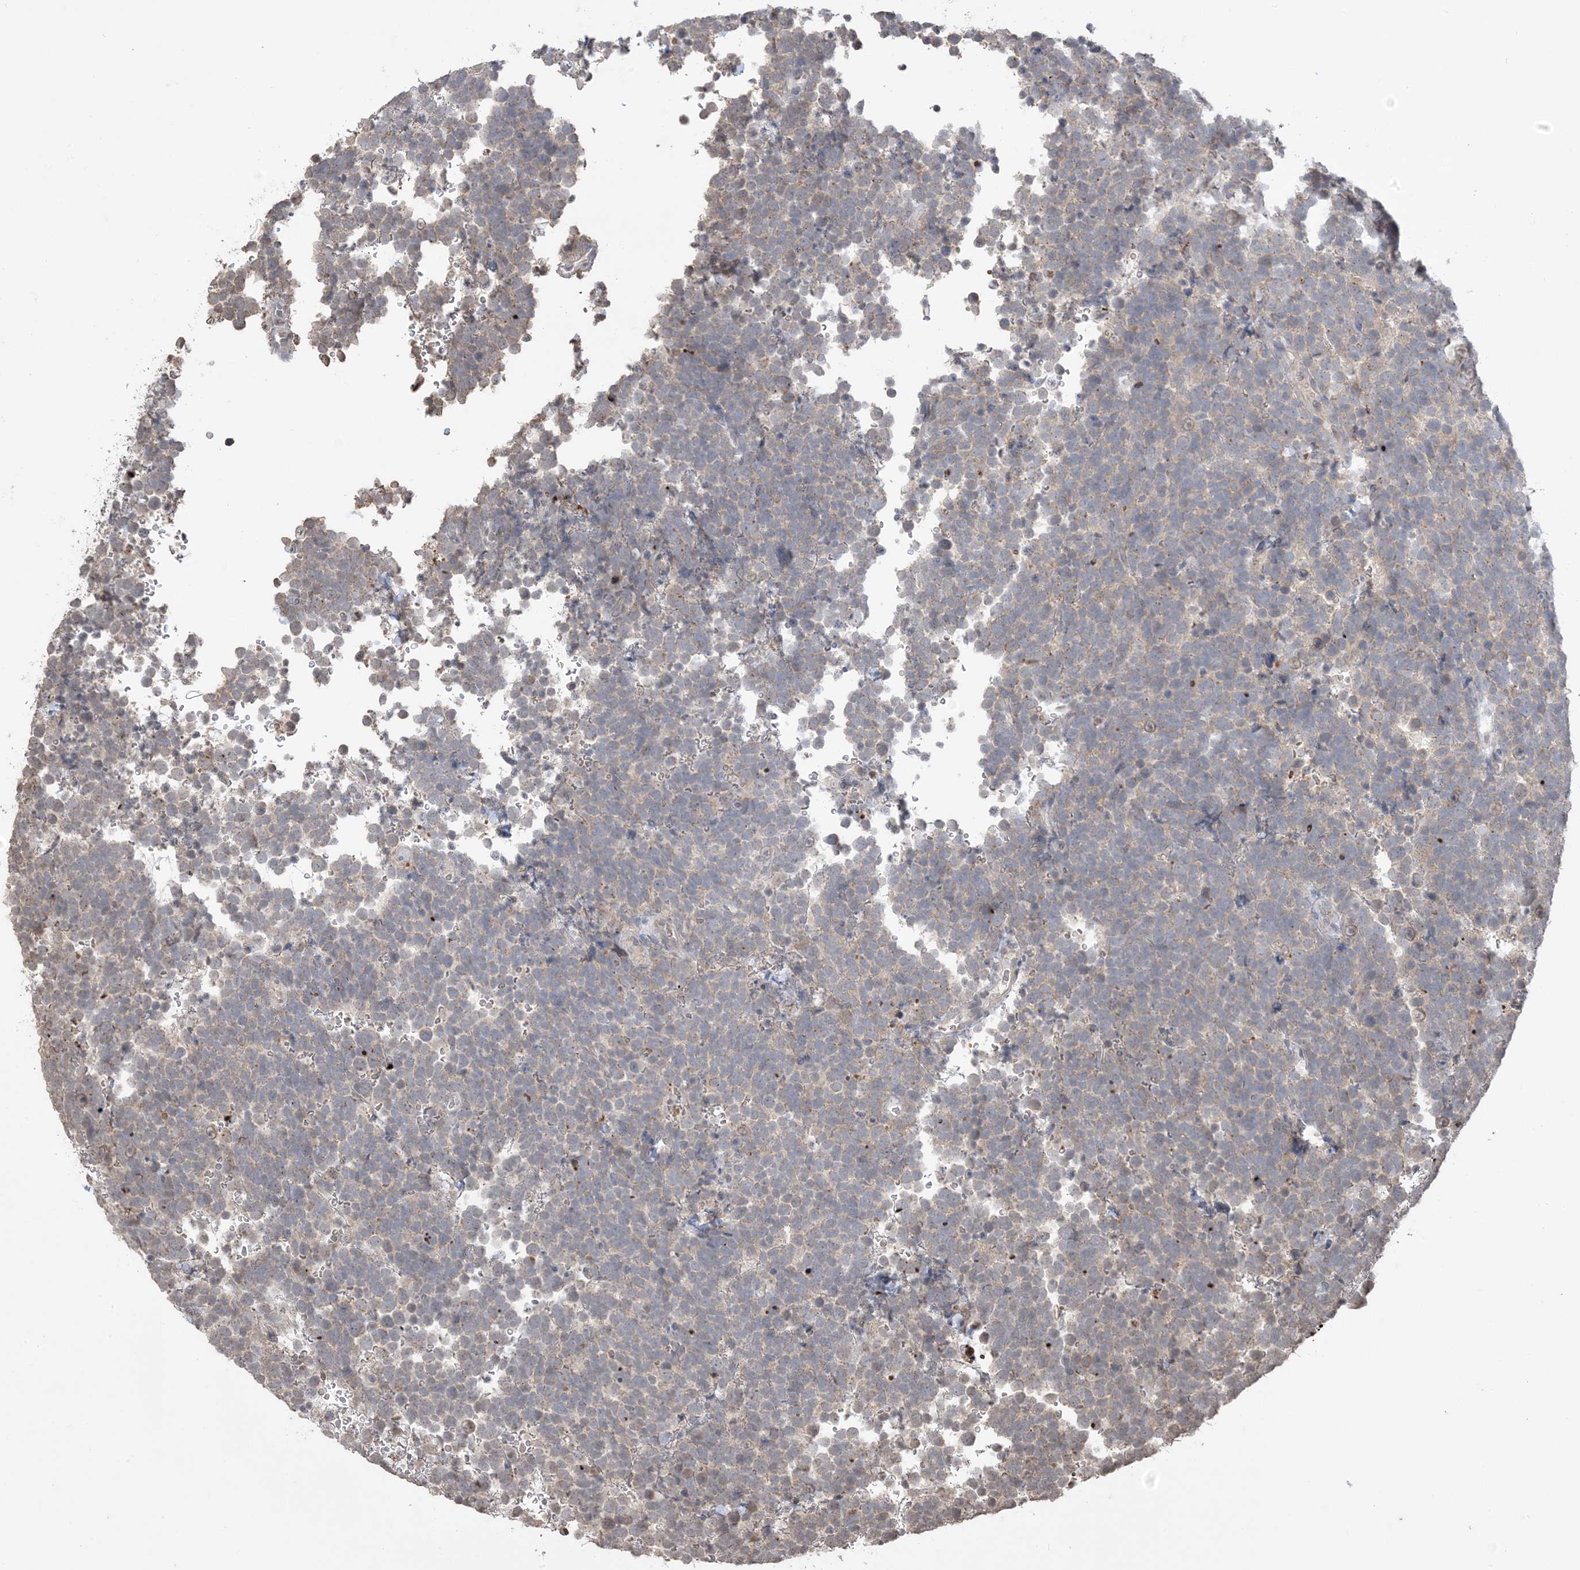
{"staining": {"intensity": "weak", "quantity": "<25%", "location": "cytoplasmic/membranous"}, "tissue": "urothelial cancer", "cell_type": "Tumor cells", "image_type": "cancer", "snomed": [{"axis": "morphology", "description": "Urothelial carcinoma, High grade"}, {"axis": "topography", "description": "Urinary bladder"}], "caption": "This histopathology image is of high-grade urothelial carcinoma stained with immunohistochemistry (IHC) to label a protein in brown with the nuclei are counter-stained blue. There is no positivity in tumor cells. Nuclei are stained in blue.", "gene": "XRN1", "patient": {"sex": "female", "age": 82}}